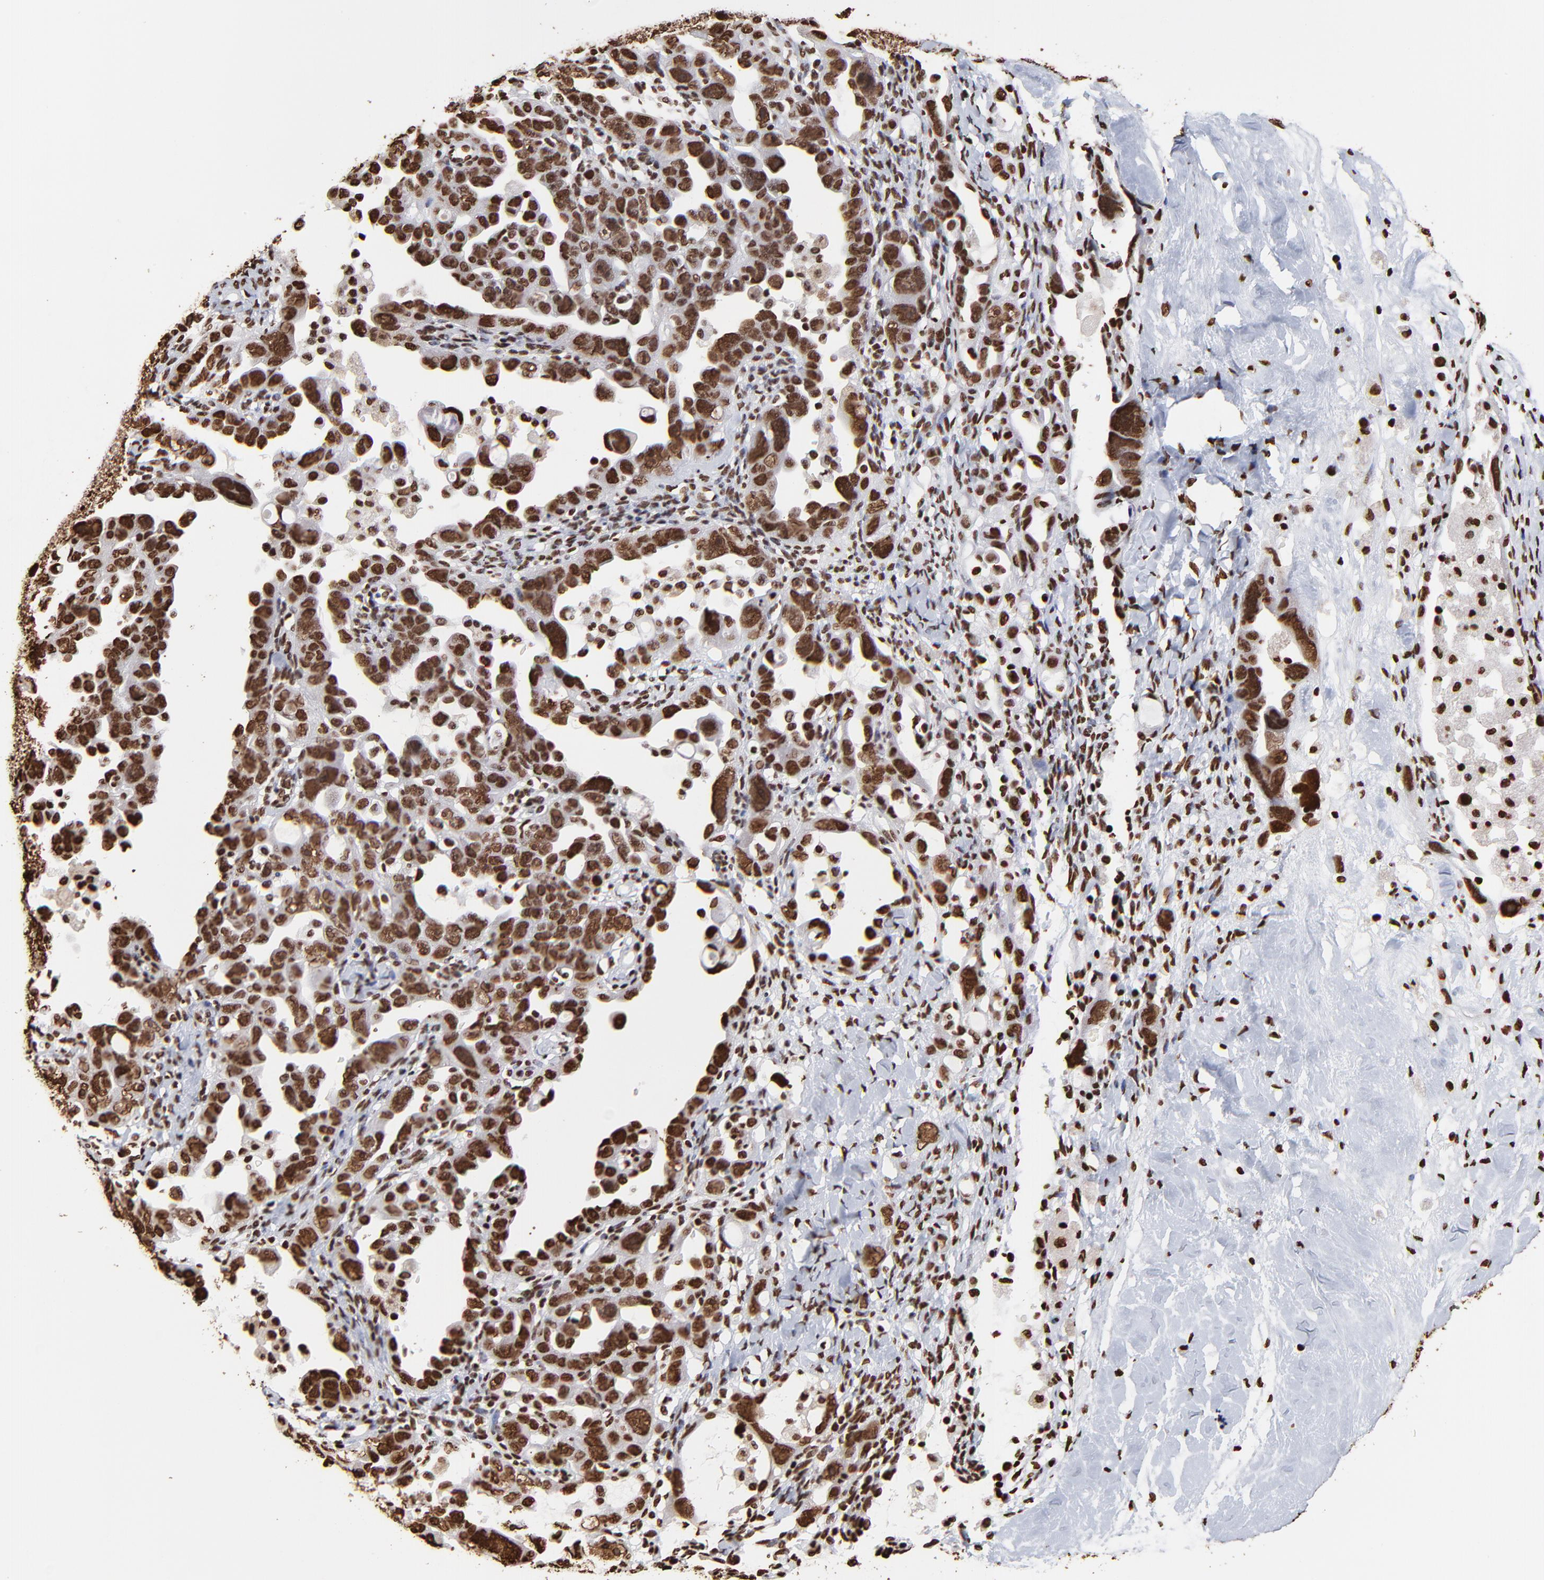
{"staining": {"intensity": "strong", "quantity": ">75%", "location": "nuclear"}, "tissue": "ovarian cancer", "cell_type": "Tumor cells", "image_type": "cancer", "snomed": [{"axis": "morphology", "description": "Cystadenocarcinoma, serous, NOS"}, {"axis": "topography", "description": "Ovary"}], "caption": "Human ovarian cancer stained with a brown dye displays strong nuclear positive staining in about >75% of tumor cells.", "gene": "ZNF544", "patient": {"sex": "female", "age": 66}}